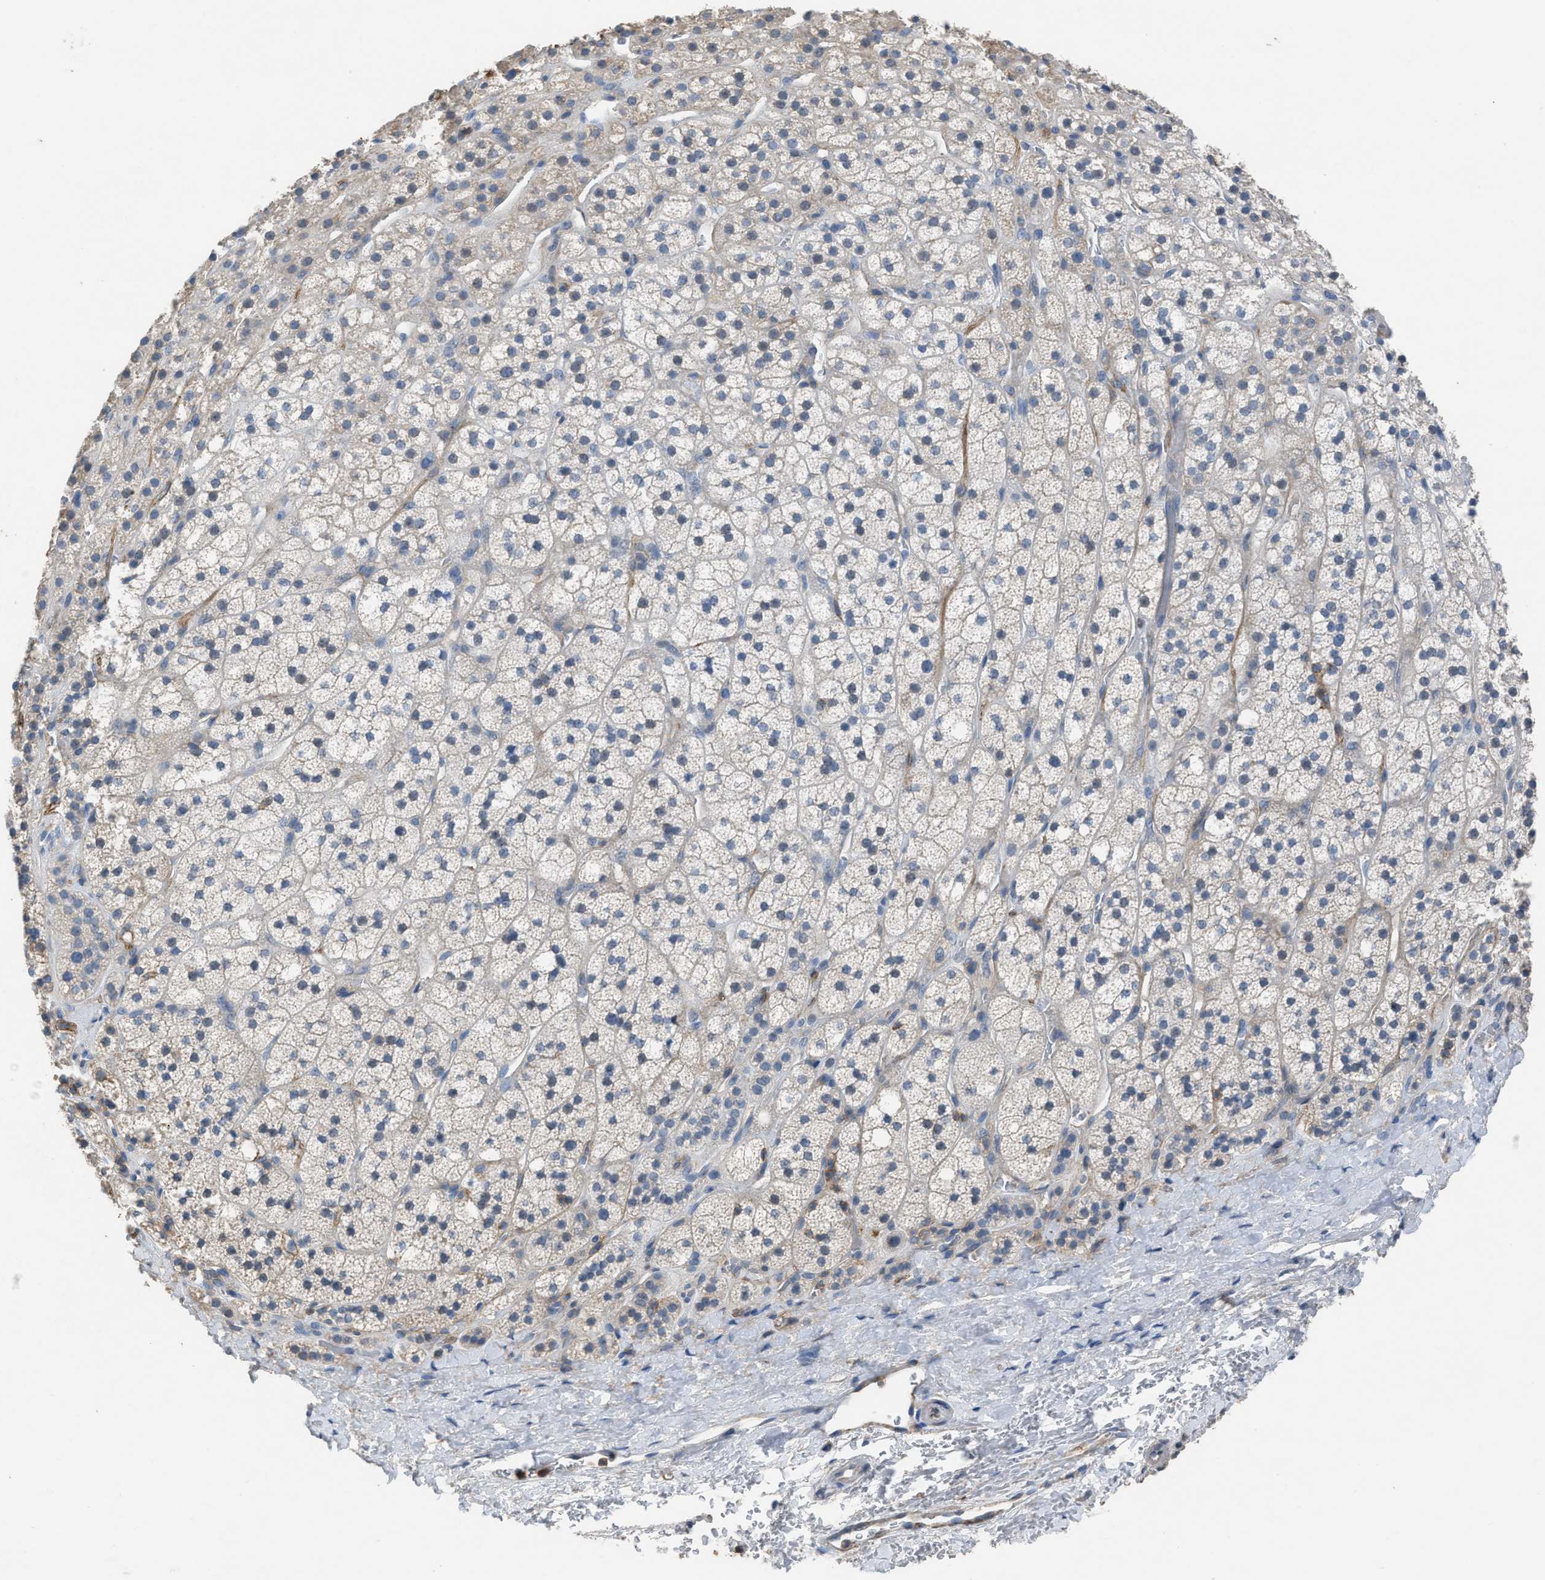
{"staining": {"intensity": "negative", "quantity": "none", "location": "none"}, "tissue": "adrenal gland", "cell_type": "Glandular cells", "image_type": "normal", "snomed": [{"axis": "morphology", "description": "Normal tissue, NOS"}, {"axis": "topography", "description": "Adrenal gland"}], "caption": "Human adrenal gland stained for a protein using immunohistochemistry (IHC) exhibits no expression in glandular cells.", "gene": "OR51E1", "patient": {"sex": "male", "age": 56}}